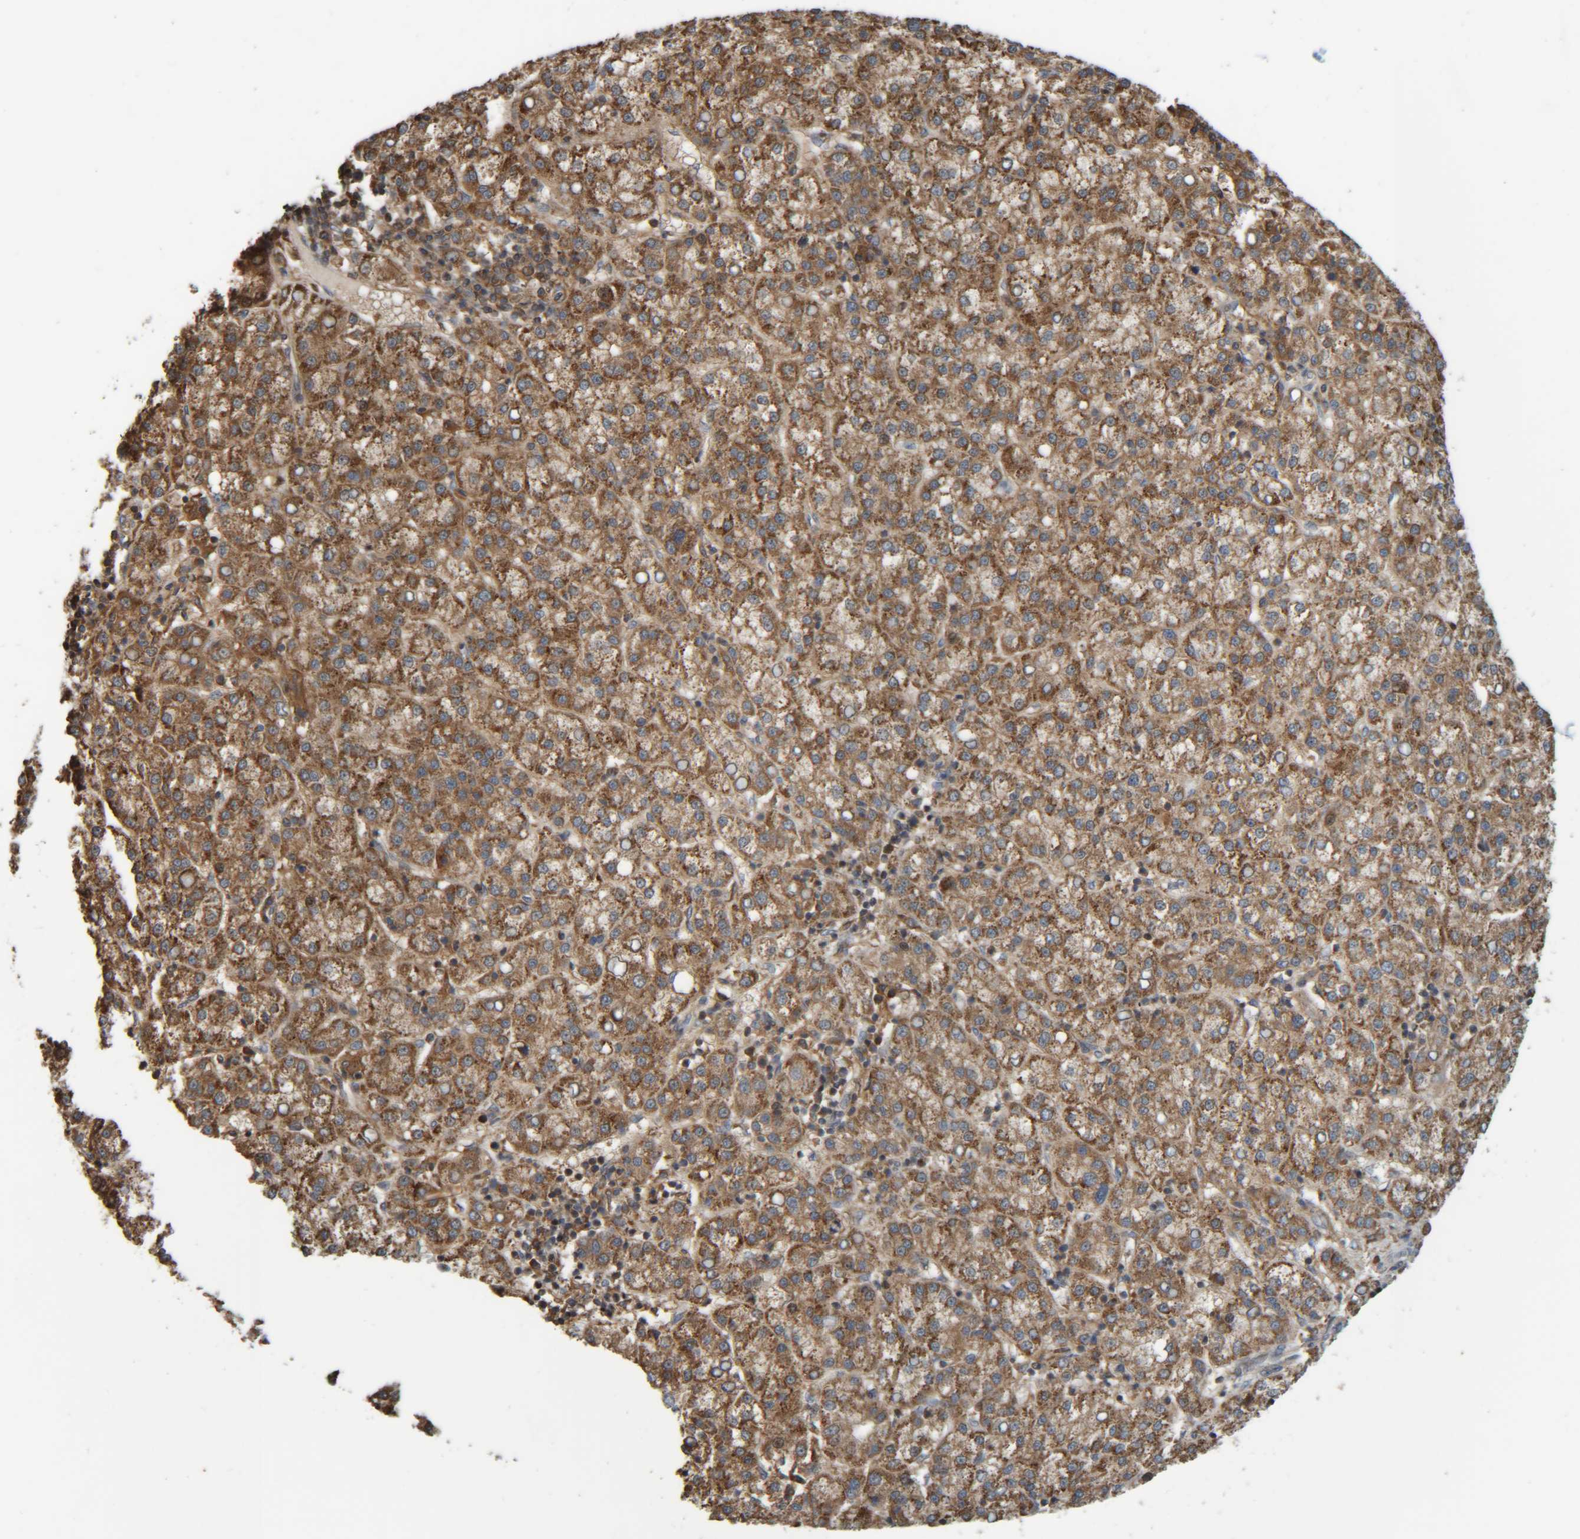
{"staining": {"intensity": "moderate", "quantity": ">75%", "location": "cytoplasmic/membranous"}, "tissue": "liver cancer", "cell_type": "Tumor cells", "image_type": "cancer", "snomed": [{"axis": "morphology", "description": "Carcinoma, Hepatocellular, NOS"}, {"axis": "topography", "description": "Liver"}], "caption": "Tumor cells exhibit moderate cytoplasmic/membranous expression in about >75% of cells in liver cancer (hepatocellular carcinoma).", "gene": "CCDC57", "patient": {"sex": "female", "age": 58}}